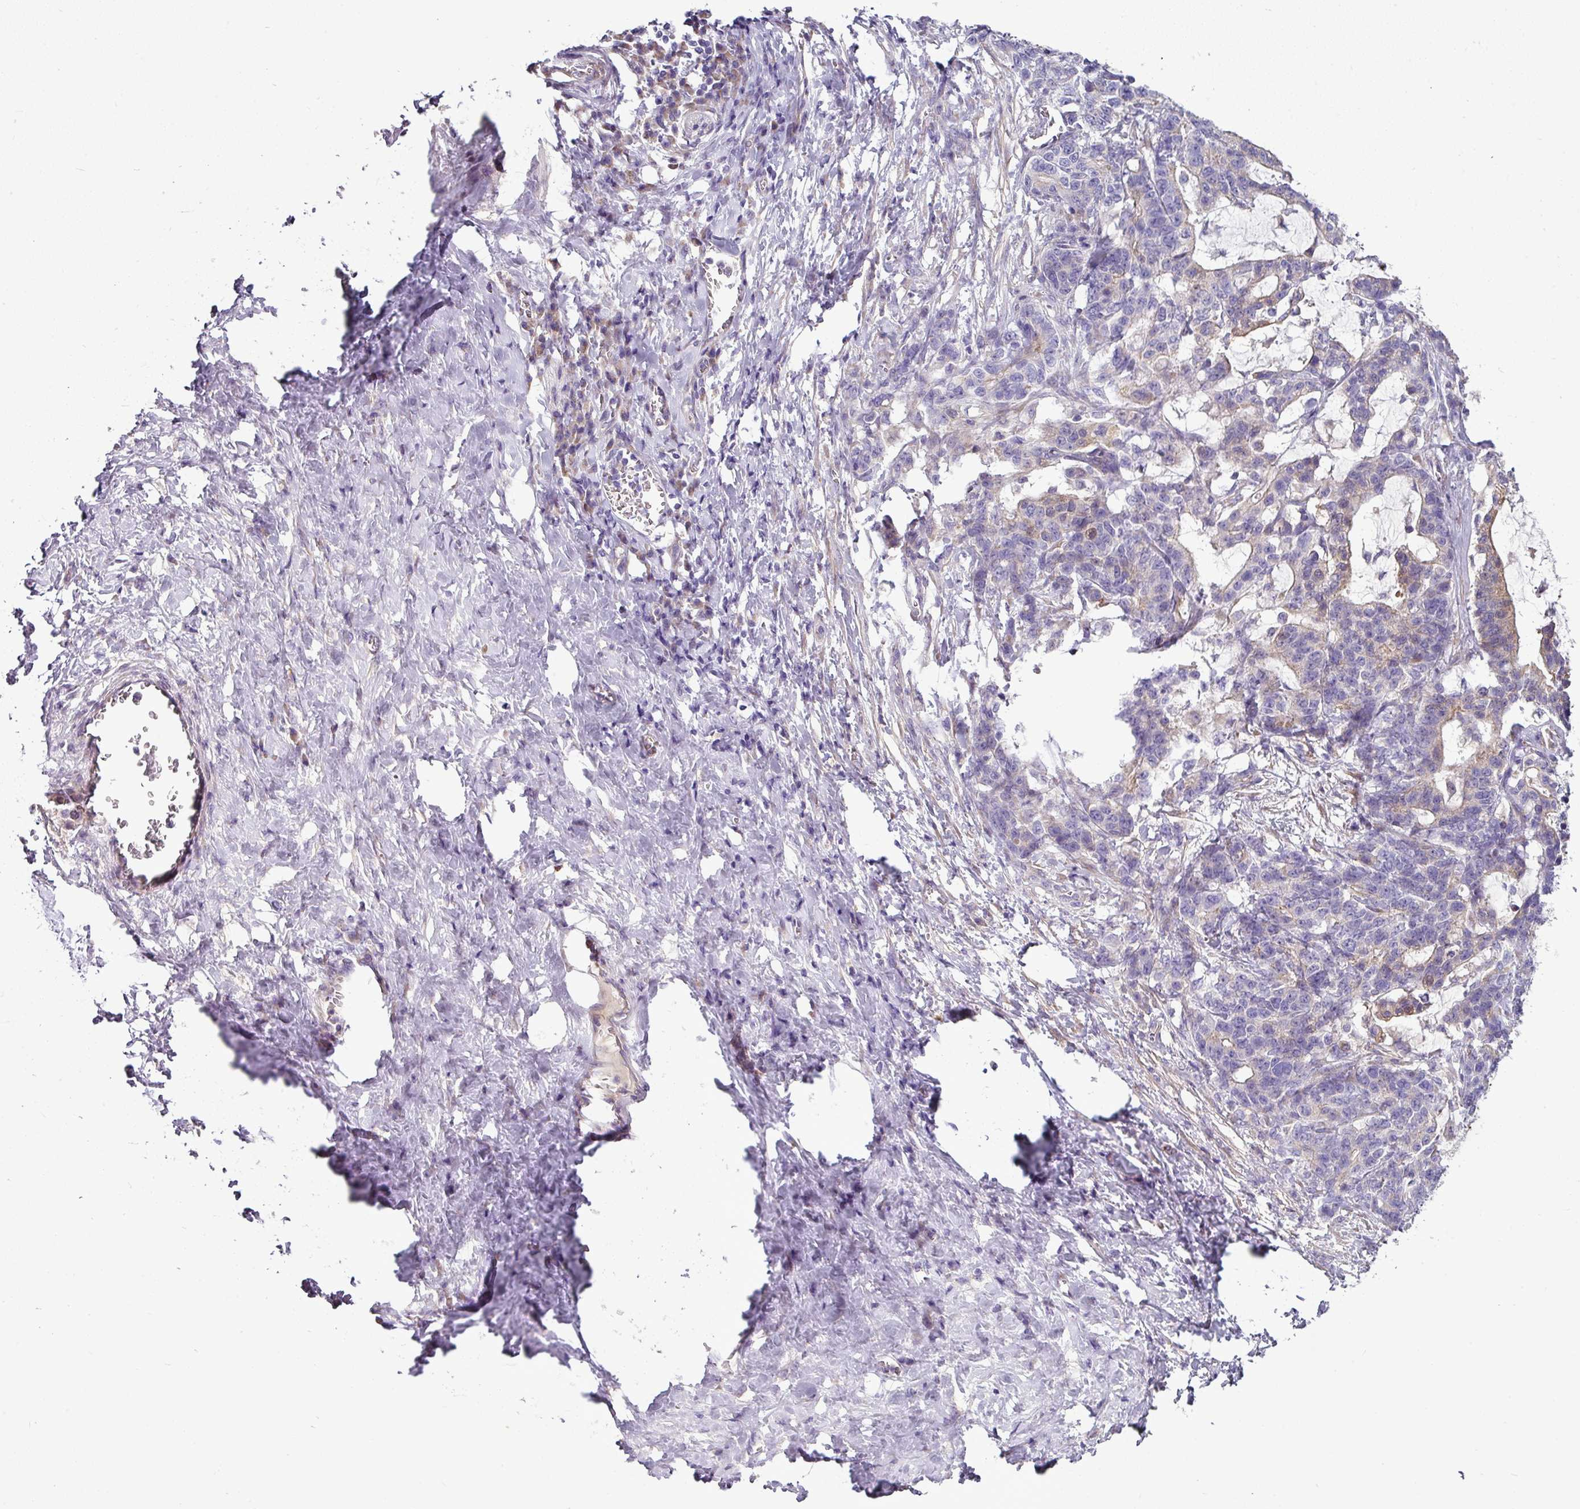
{"staining": {"intensity": "weak", "quantity": "25%-75%", "location": "cytoplasmic/membranous"}, "tissue": "stomach cancer", "cell_type": "Tumor cells", "image_type": "cancer", "snomed": [{"axis": "morphology", "description": "Normal tissue, NOS"}, {"axis": "morphology", "description": "Adenocarcinoma, NOS"}, {"axis": "topography", "description": "Stomach"}], "caption": "Immunohistochemical staining of adenocarcinoma (stomach) displays low levels of weak cytoplasmic/membranous protein expression in about 25%-75% of tumor cells.", "gene": "GAN", "patient": {"sex": "female", "age": 64}}